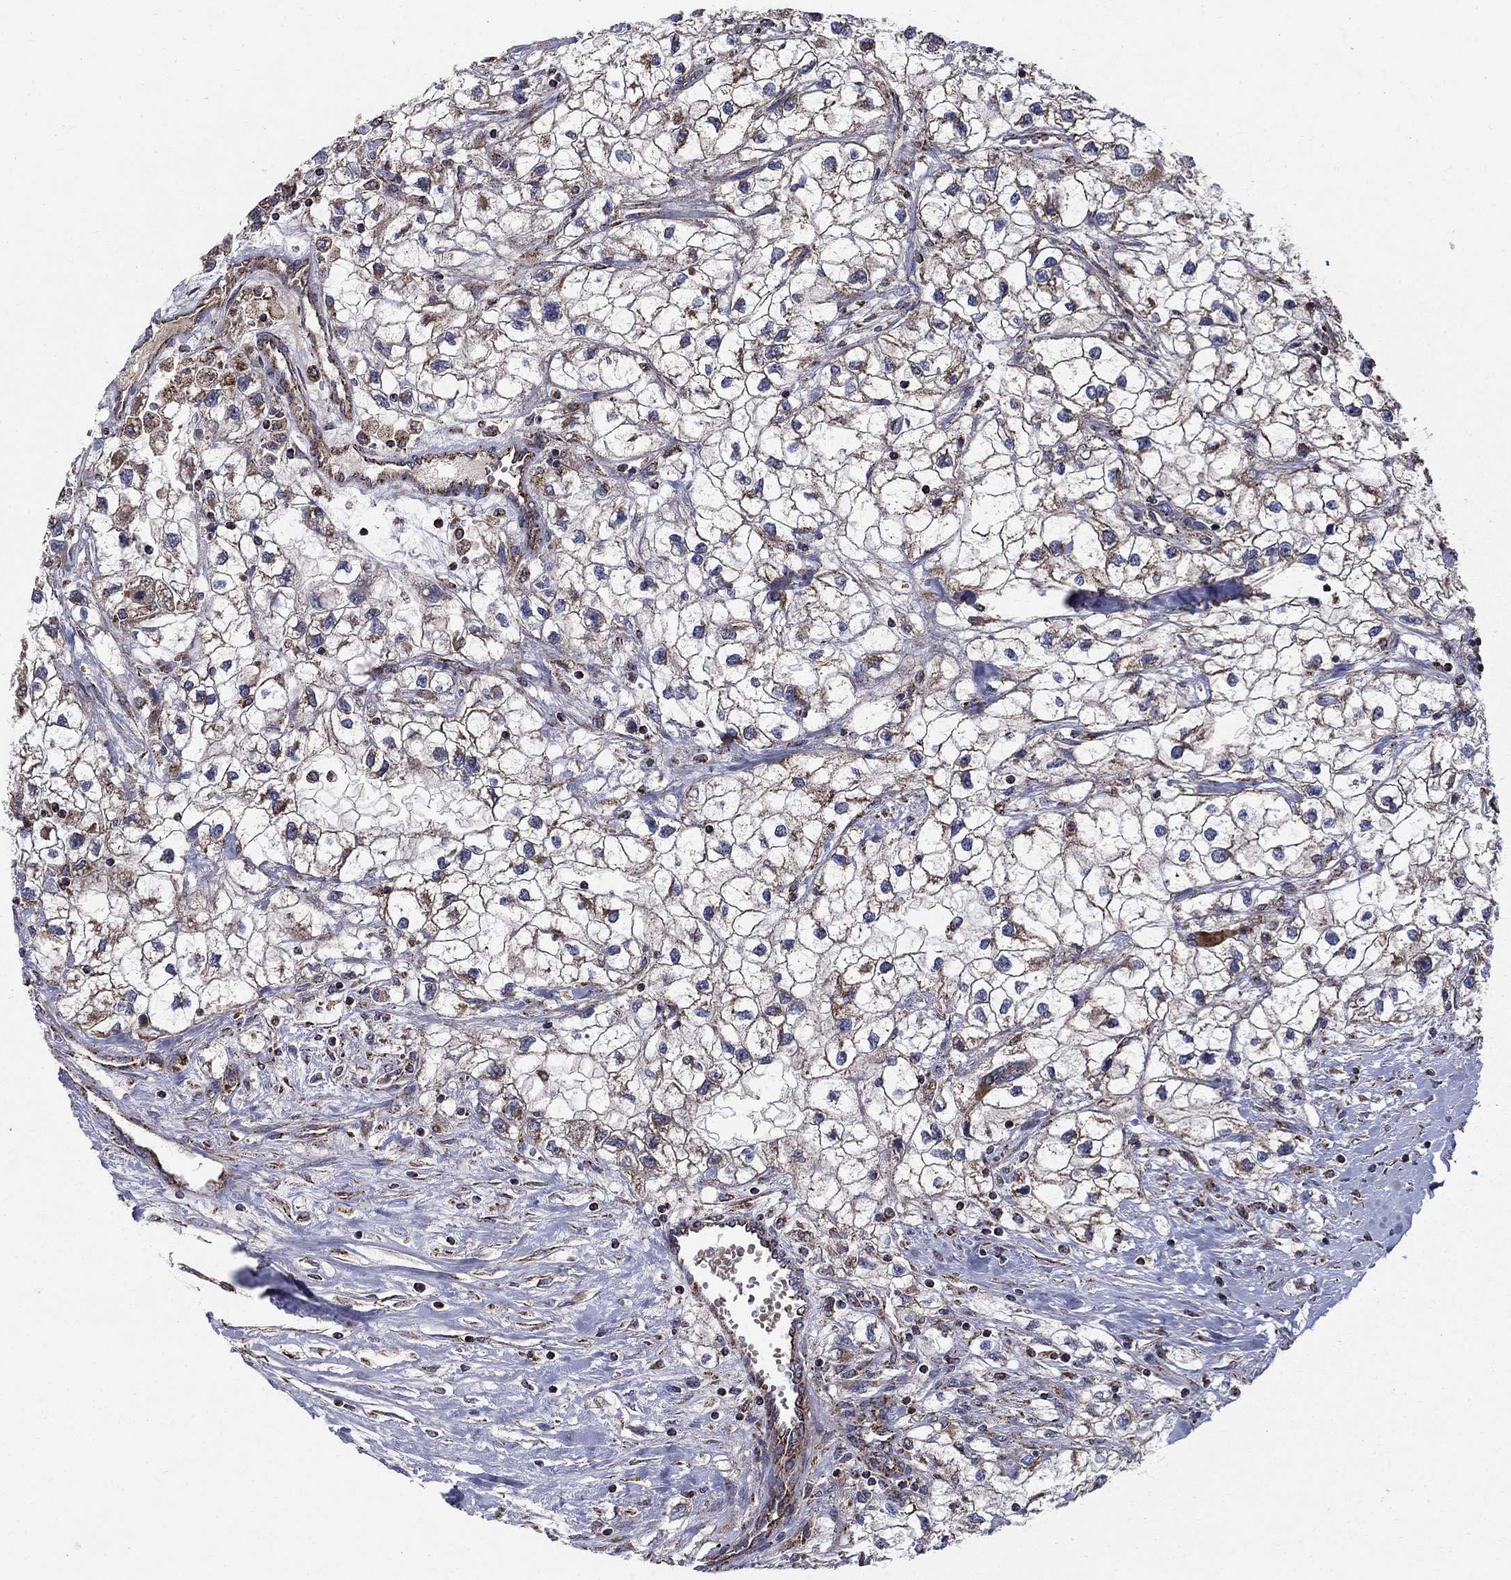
{"staining": {"intensity": "moderate", "quantity": "25%-75%", "location": "cytoplasmic/membranous"}, "tissue": "renal cancer", "cell_type": "Tumor cells", "image_type": "cancer", "snomed": [{"axis": "morphology", "description": "Adenocarcinoma, NOS"}, {"axis": "topography", "description": "Kidney"}], "caption": "The image shows immunohistochemical staining of adenocarcinoma (renal). There is moderate cytoplasmic/membranous expression is present in about 25%-75% of tumor cells. The staining was performed using DAB to visualize the protein expression in brown, while the nuclei were stained in blue with hematoxylin (Magnification: 20x).", "gene": "NDUFS8", "patient": {"sex": "male", "age": 59}}